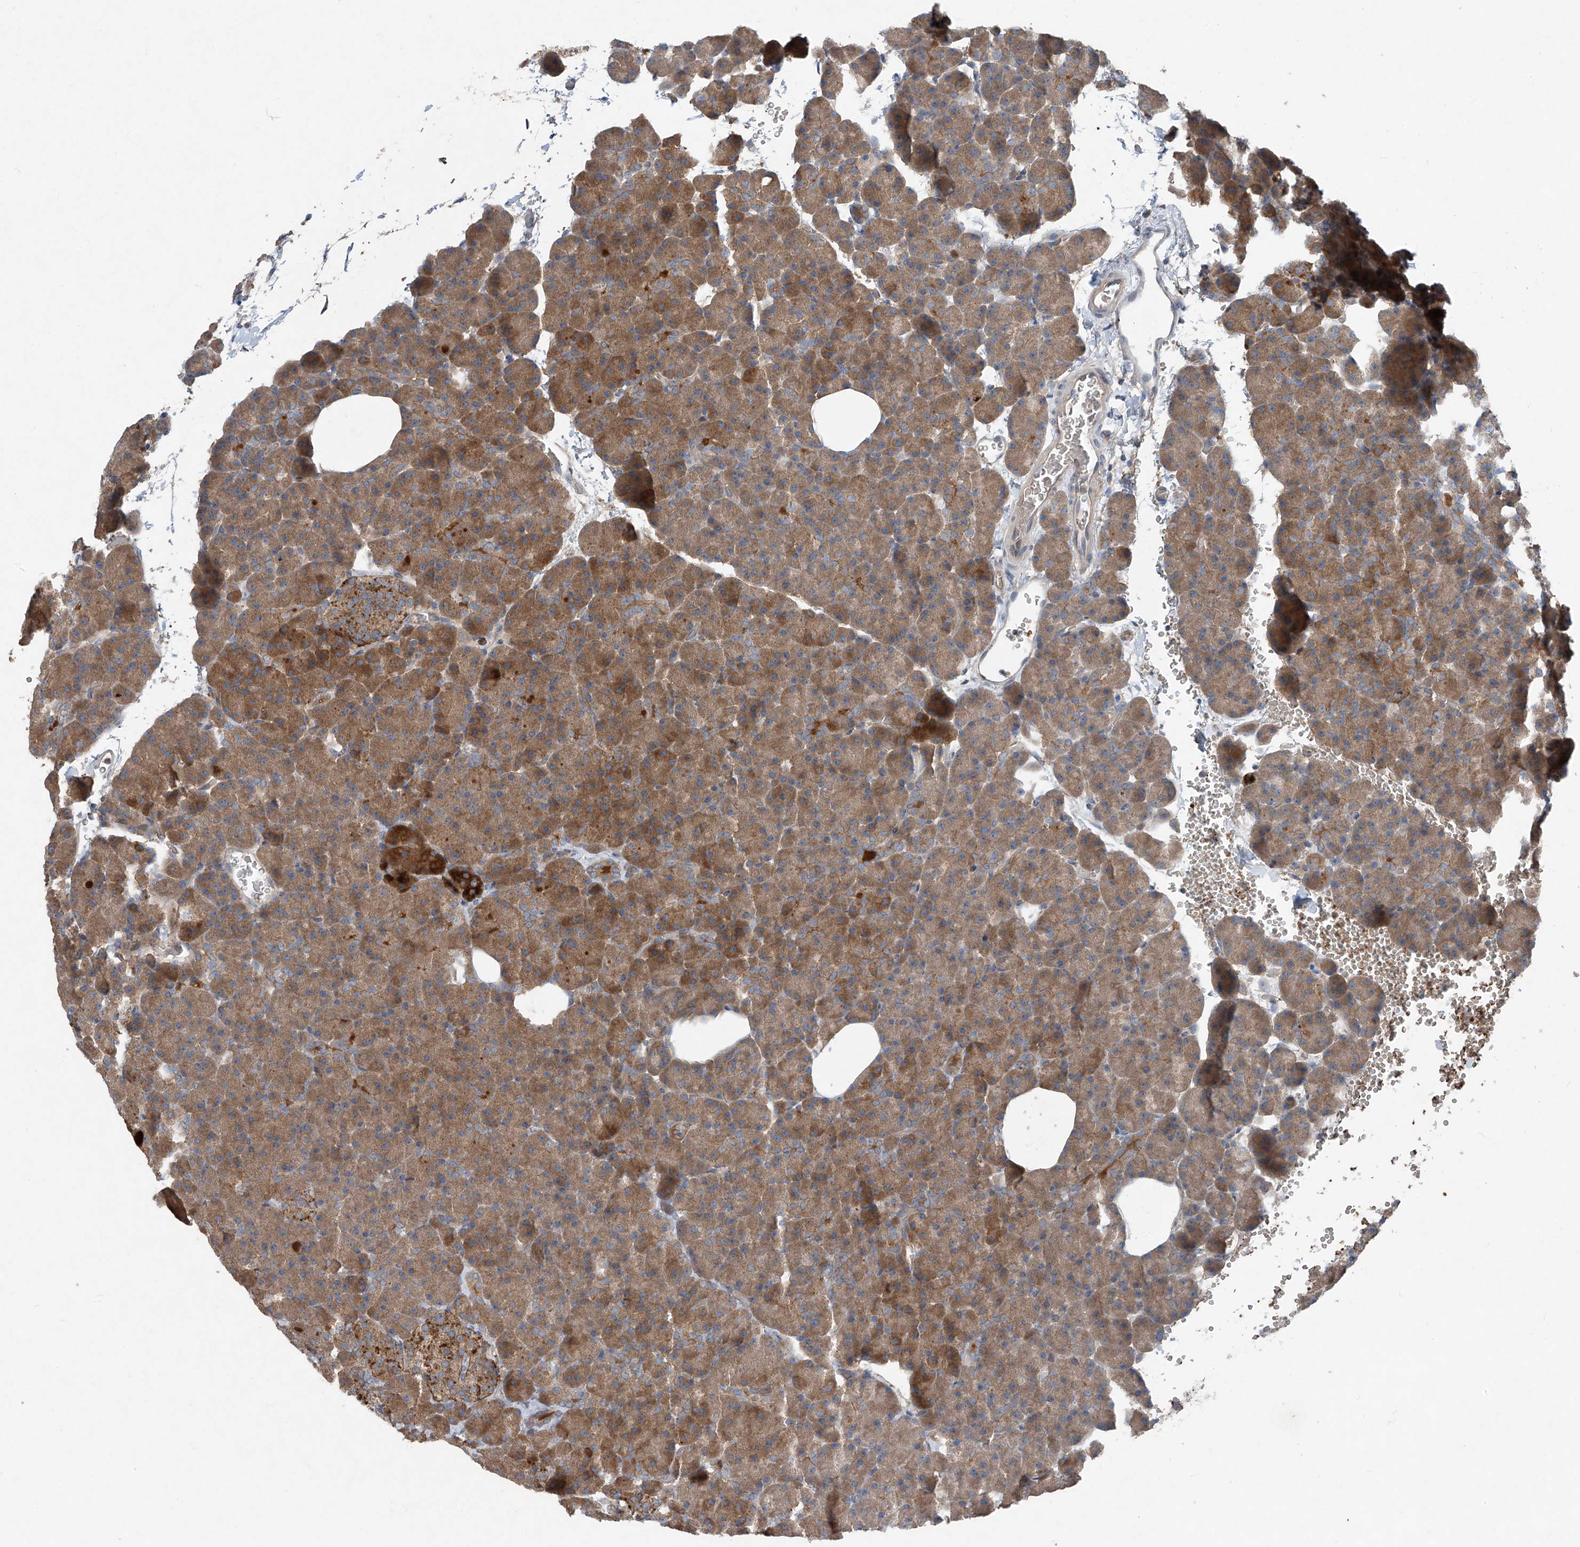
{"staining": {"intensity": "moderate", "quantity": ">75%", "location": "cytoplasmic/membranous"}, "tissue": "pancreas", "cell_type": "Exocrine glandular cells", "image_type": "normal", "snomed": [{"axis": "morphology", "description": "Normal tissue, NOS"}, {"axis": "morphology", "description": "Carcinoid, malignant, NOS"}, {"axis": "topography", "description": "Pancreas"}], "caption": "Protein staining of unremarkable pancreas exhibits moderate cytoplasmic/membranous staining in approximately >75% of exocrine glandular cells. The protein of interest is shown in brown color, while the nuclei are stained blue.", "gene": "FOXRED2", "patient": {"sex": "female", "age": 35}}